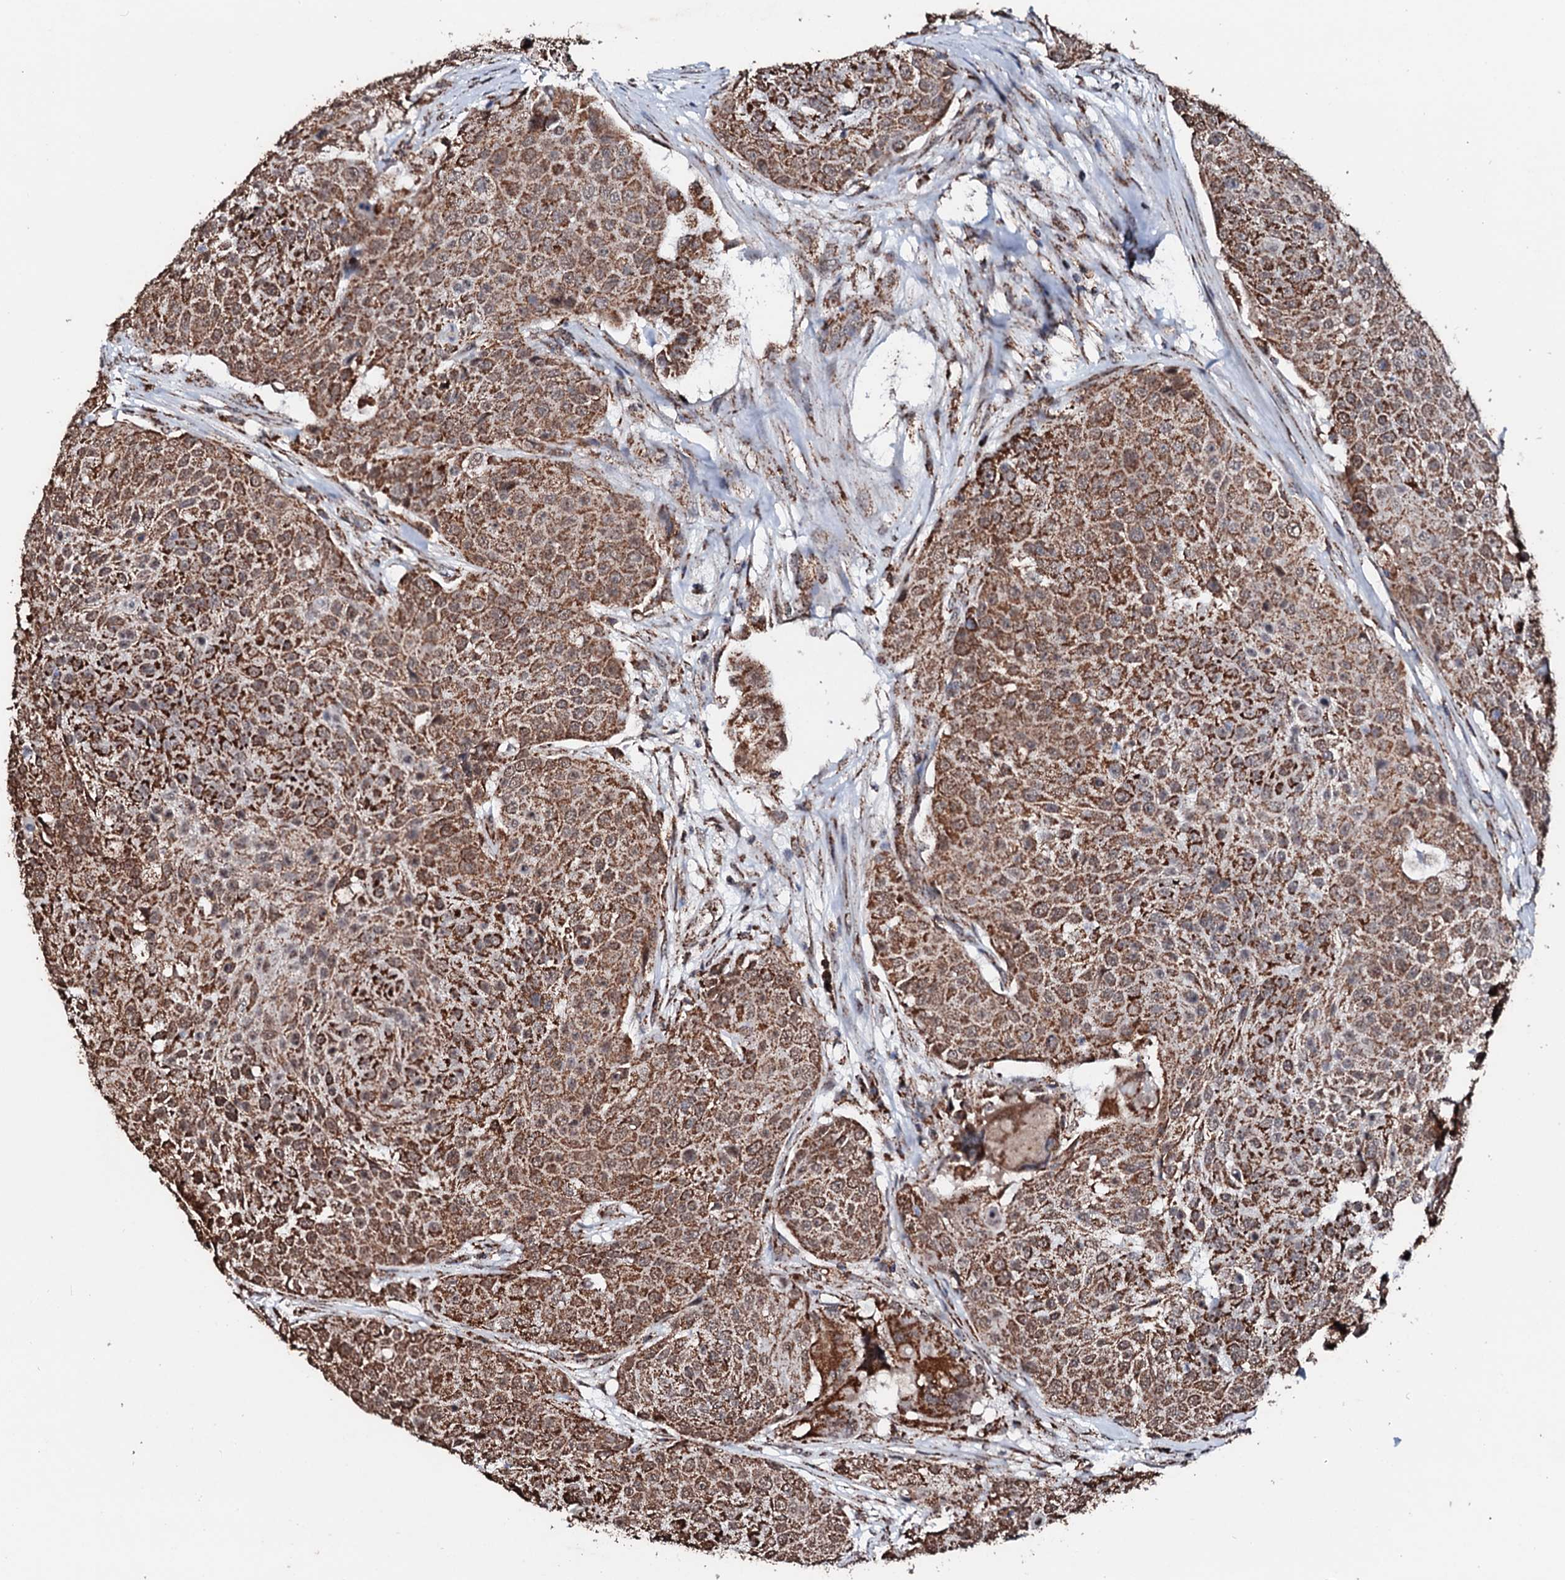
{"staining": {"intensity": "strong", "quantity": ">75%", "location": "cytoplasmic/membranous"}, "tissue": "urothelial cancer", "cell_type": "Tumor cells", "image_type": "cancer", "snomed": [{"axis": "morphology", "description": "Urothelial carcinoma, High grade"}, {"axis": "topography", "description": "Urinary bladder"}], "caption": "Urothelial cancer tissue shows strong cytoplasmic/membranous staining in approximately >75% of tumor cells", "gene": "SECISBP2L", "patient": {"sex": "female", "age": 63}}